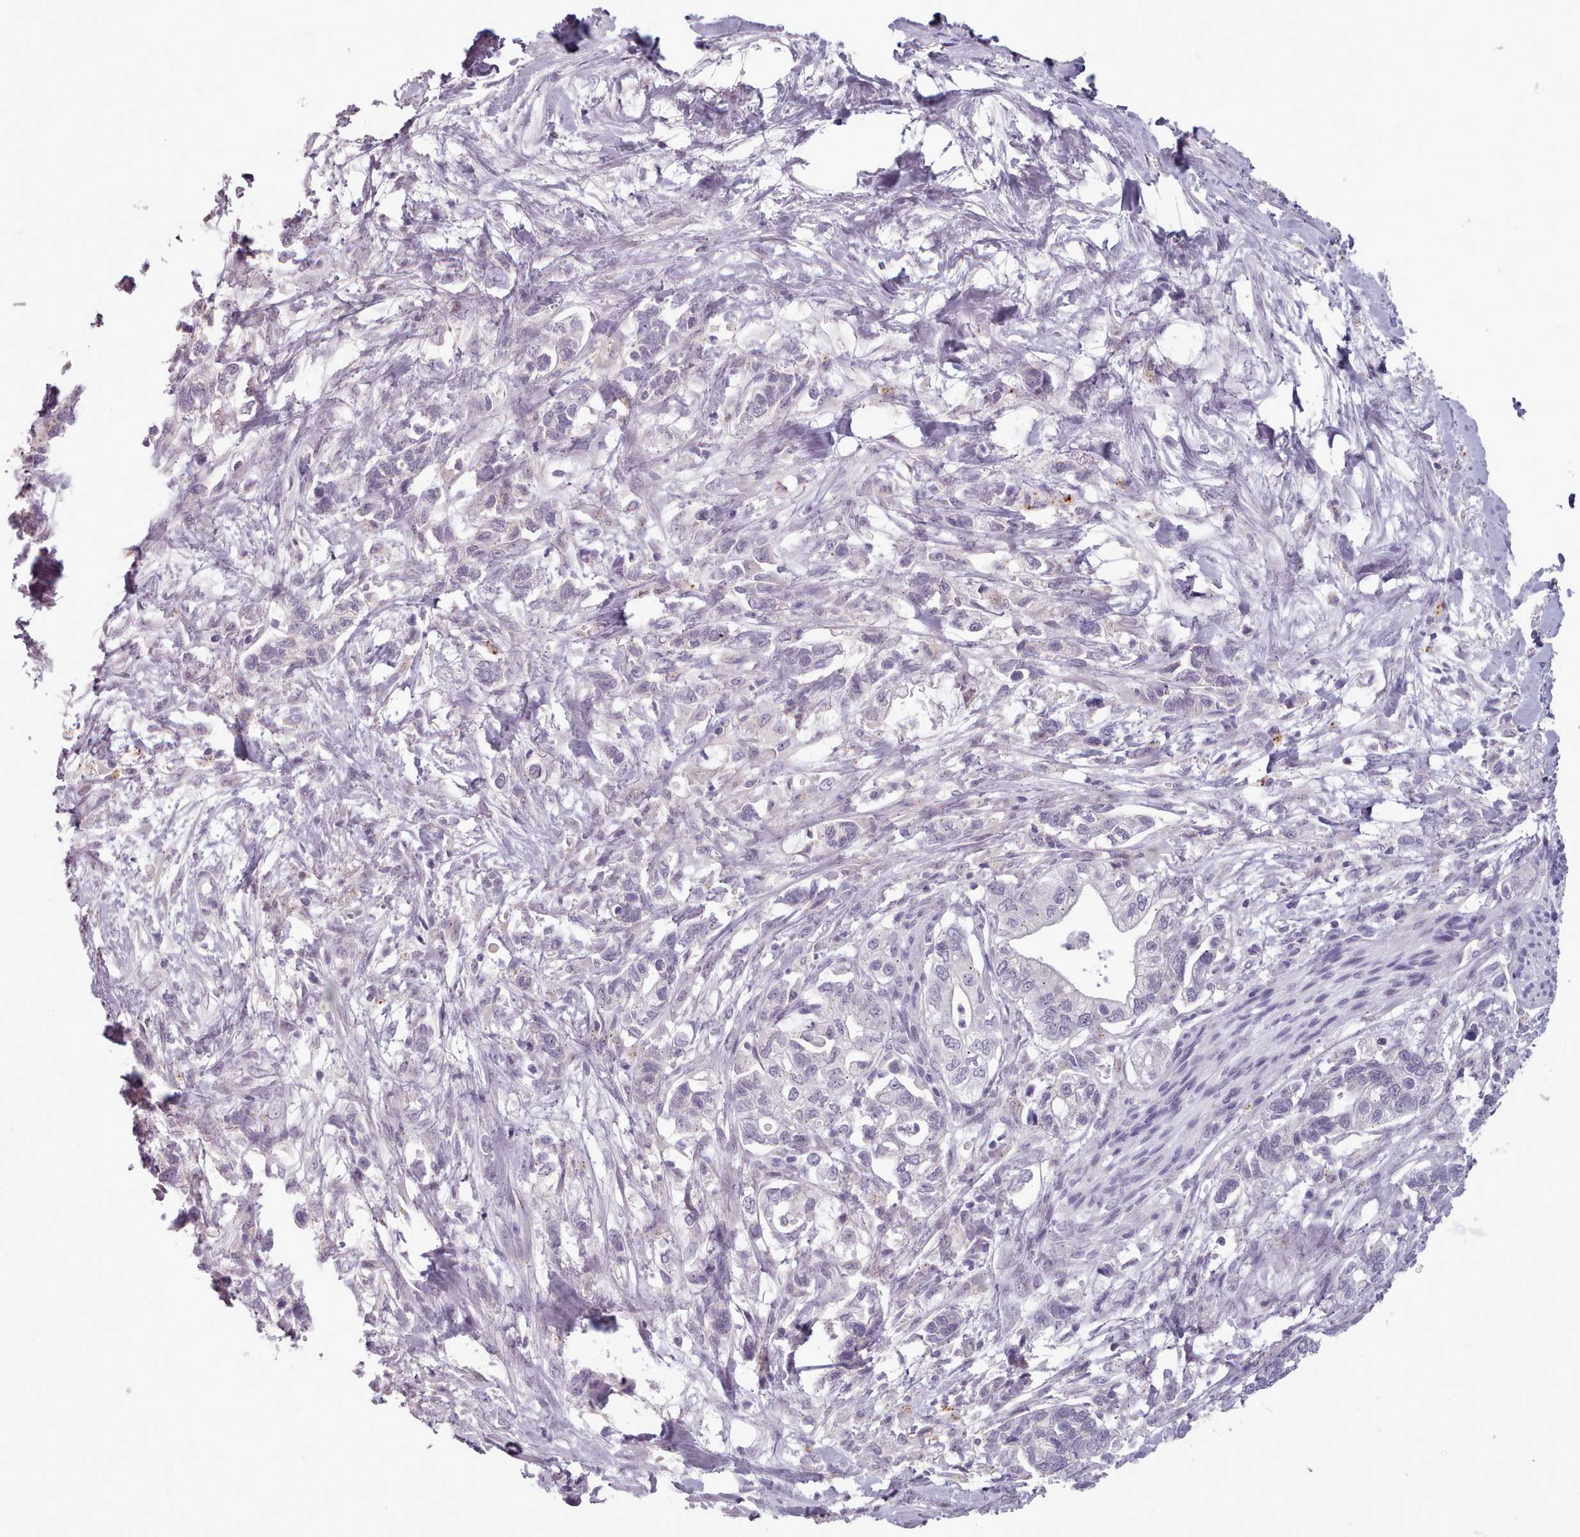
{"staining": {"intensity": "negative", "quantity": "none", "location": "none"}, "tissue": "pancreatic cancer", "cell_type": "Tumor cells", "image_type": "cancer", "snomed": [{"axis": "morphology", "description": "Adenocarcinoma, NOS"}, {"axis": "topography", "description": "Pancreas"}], "caption": "Tumor cells are negative for brown protein staining in pancreatic adenocarcinoma.", "gene": "PBX4", "patient": {"sex": "male", "age": 70}}